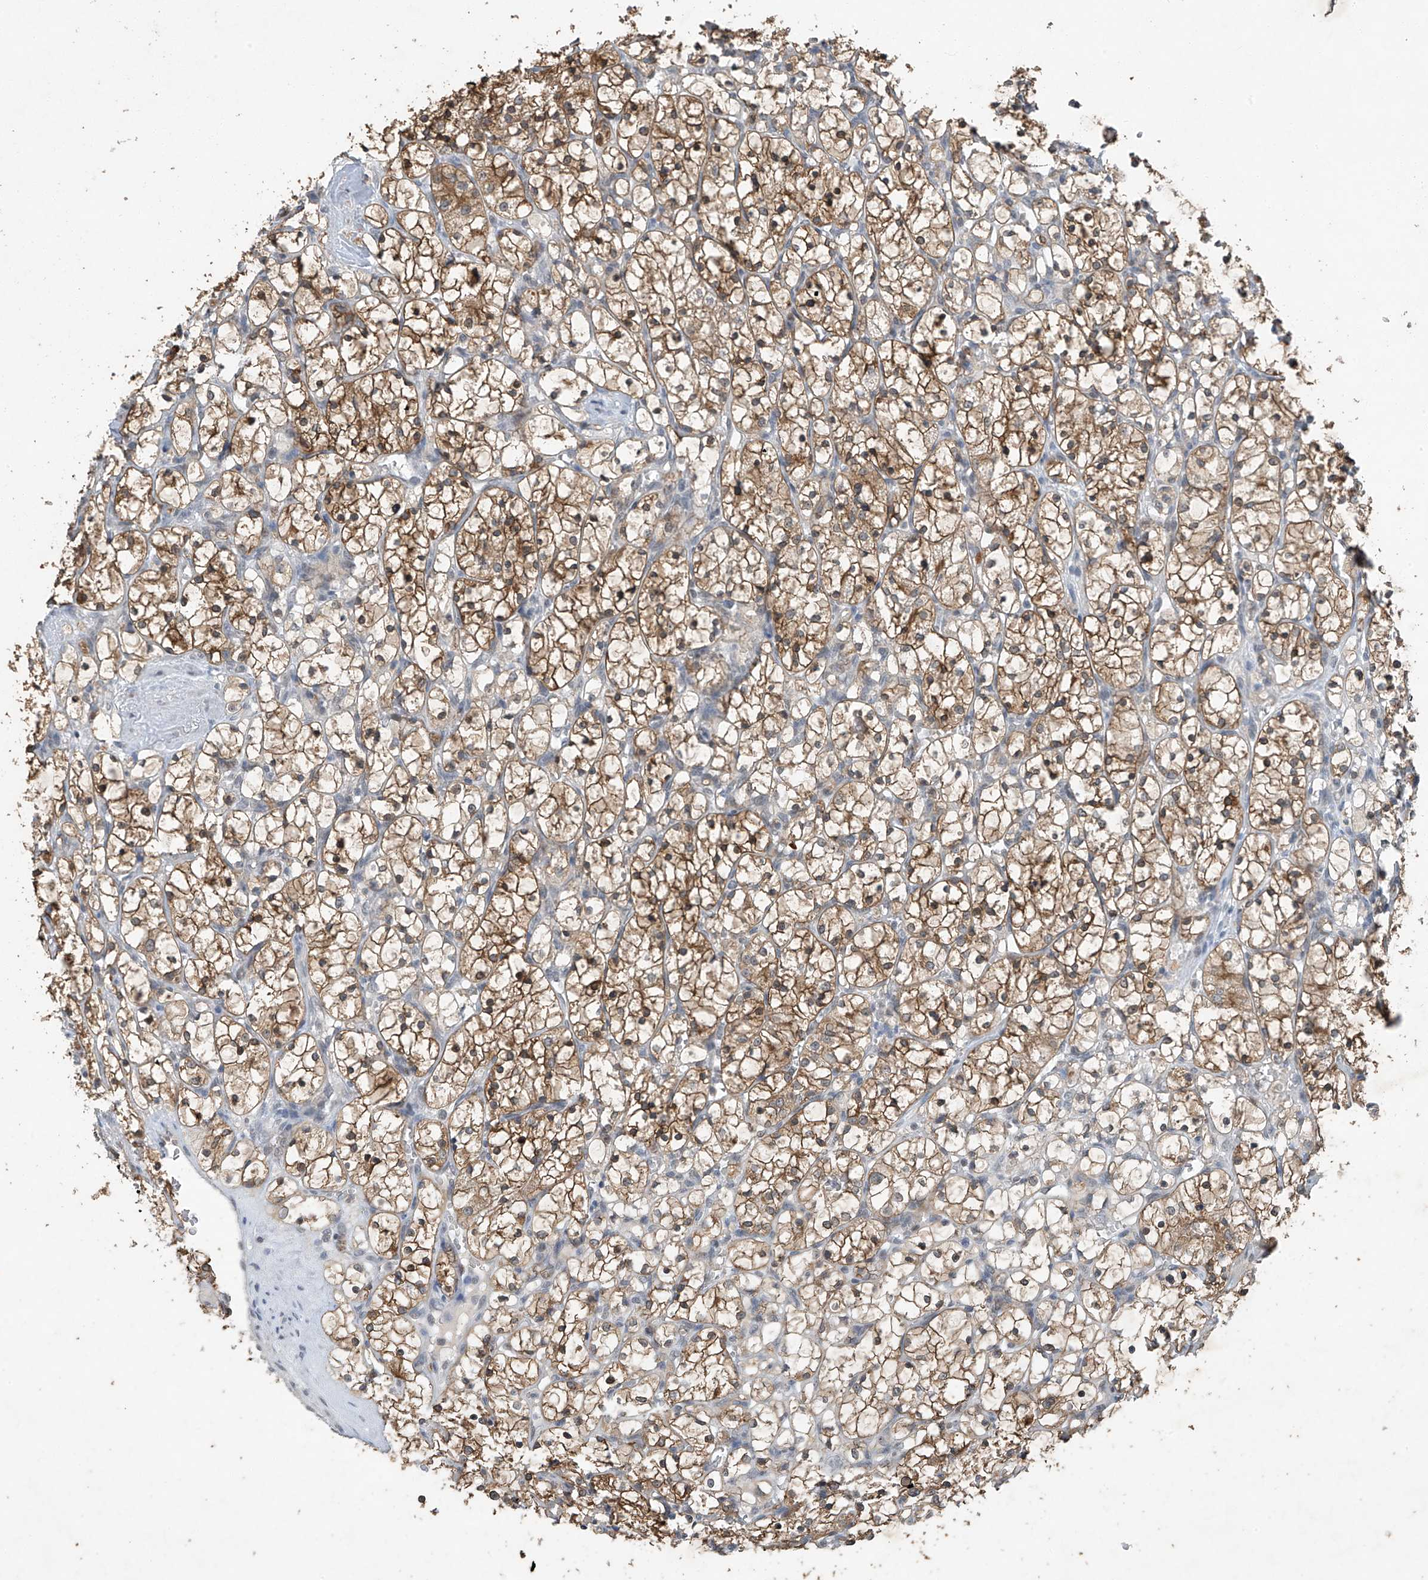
{"staining": {"intensity": "moderate", "quantity": ">75%", "location": "cytoplasmic/membranous"}, "tissue": "renal cancer", "cell_type": "Tumor cells", "image_type": "cancer", "snomed": [{"axis": "morphology", "description": "Adenocarcinoma, NOS"}, {"axis": "topography", "description": "Kidney"}], "caption": "IHC (DAB (3,3'-diaminobenzidine)) staining of human renal adenocarcinoma exhibits moderate cytoplasmic/membranous protein staining in approximately >75% of tumor cells.", "gene": "TAF8", "patient": {"sex": "female", "age": 69}}